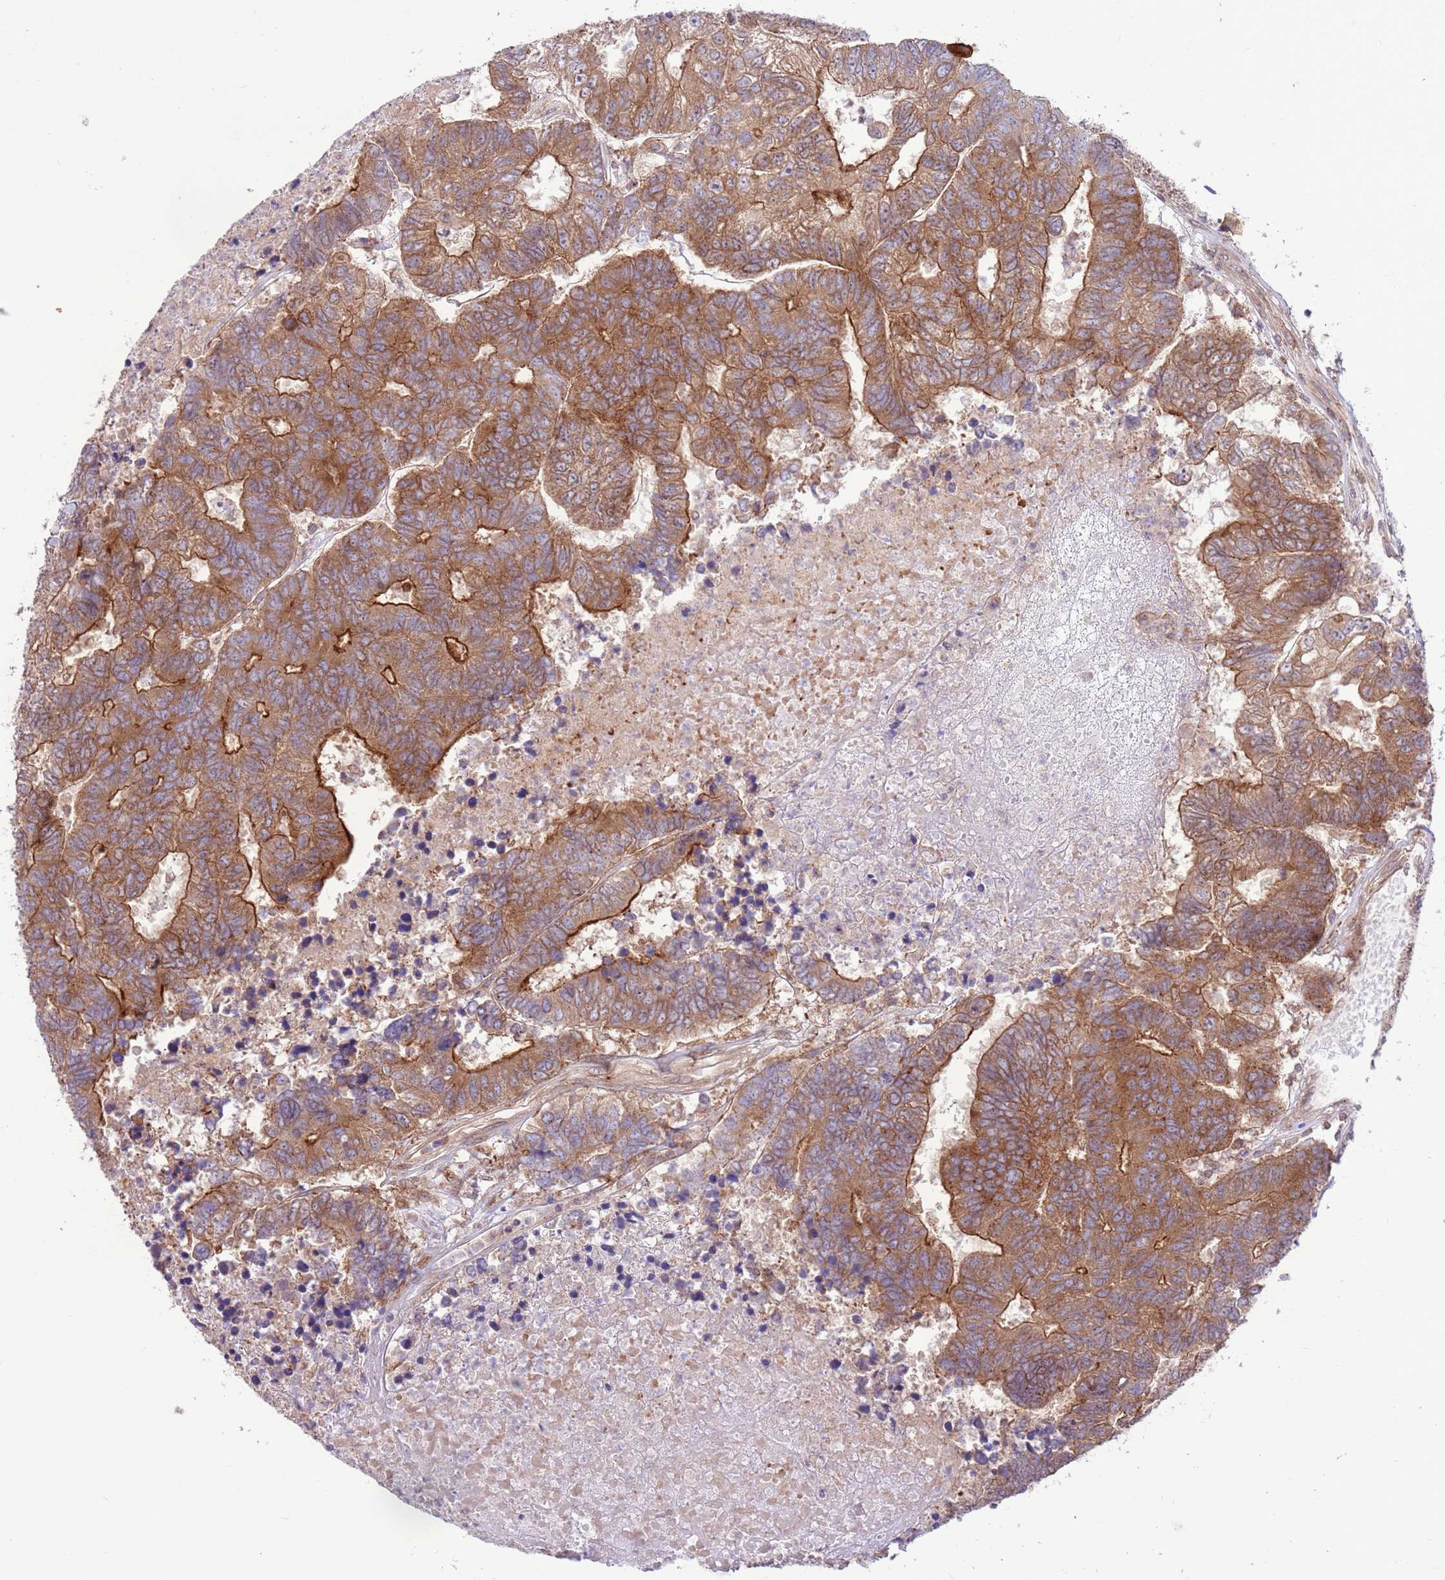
{"staining": {"intensity": "strong", "quantity": ">75%", "location": "cytoplasmic/membranous"}, "tissue": "colorectal cancer", "cell_type": "Tumor cells", "image_type": "cancer", "snomed": [{"axis": "morphology", "description": "Adenocarcinoma, NOS"}, {"axis": "topography", "description": "Colon"}], "caption": "An immunohistochemistry (IHC) image of neoplastic tissue is shown. Protein staining in brown highlights strong cytoplasmic/membranous positivity in colorectal adenocarcinoma within tumor cells. (DAB (3,3'-diaminobenzidine) IHC, brown staining for protein, blue staining for nuclei).", "gene": "DDX19B", "patient": {"sex": "female", "age": 48}}